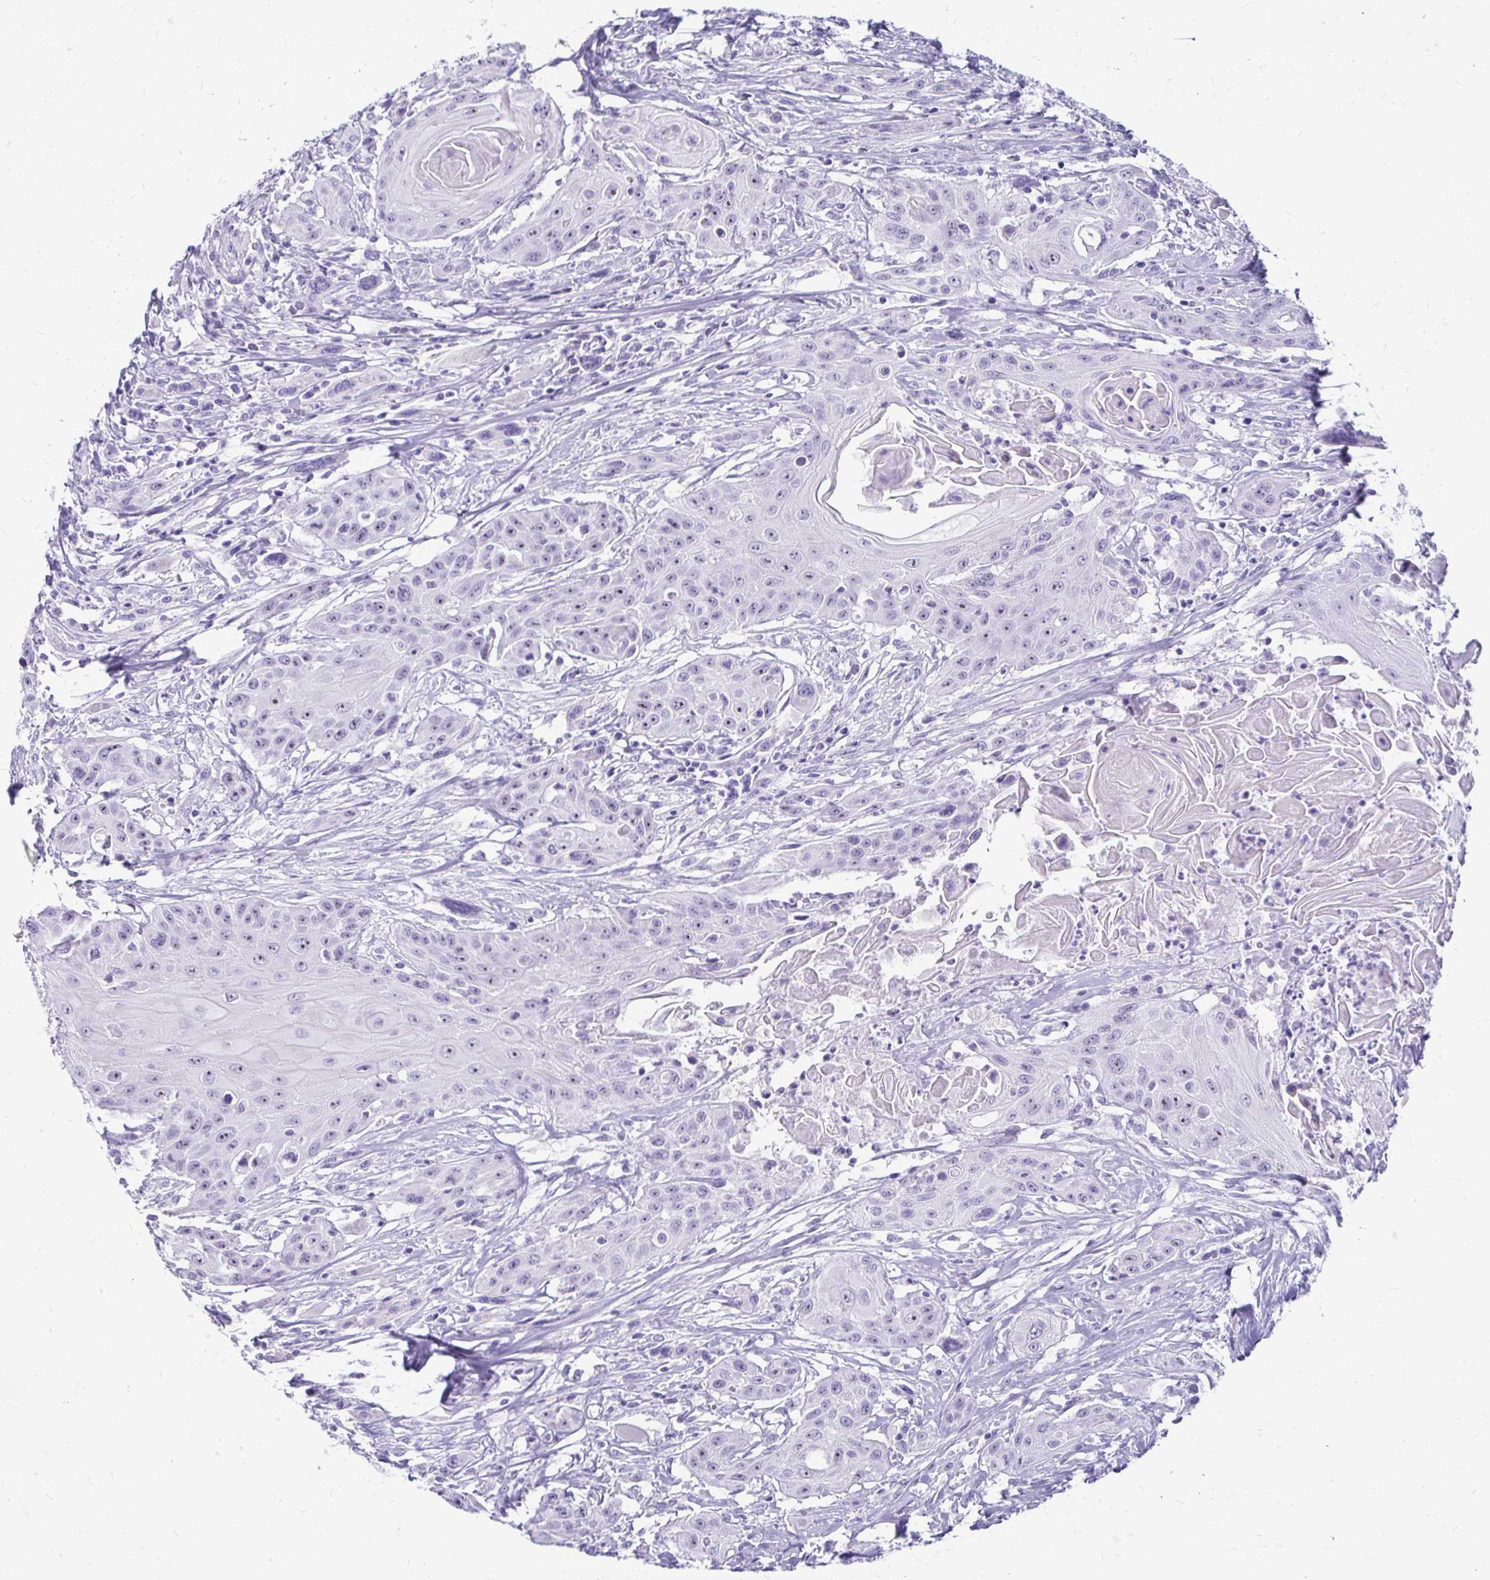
{"staining": {"intensity": "moderate", "quantity": "<25%", "location": "nuclear"}, "tissue": "head and neck cancer", "cell_type": "Tumor cells", "image_type": "cancer", "snomed": [{"axis": "morphology", "description": "Squamous cell carcinoma, NOS"}, {"axis": "topography", "description": "Oral tissue"}, {"axis": "topography", "description": "Head-Neck"}, {"axis": "topography", "description": "Neck, NOS"}], "caption": "Immunohistochemistry image of neoplastic tissue: head and neck cancer stained using IHC displays low levels of moderate protein expression localized specifically in the nuclear of tumor cells, appearing as a nuclear brown color.", "gene": "CST6", "patient": {"sex": "female", "age": 55}}